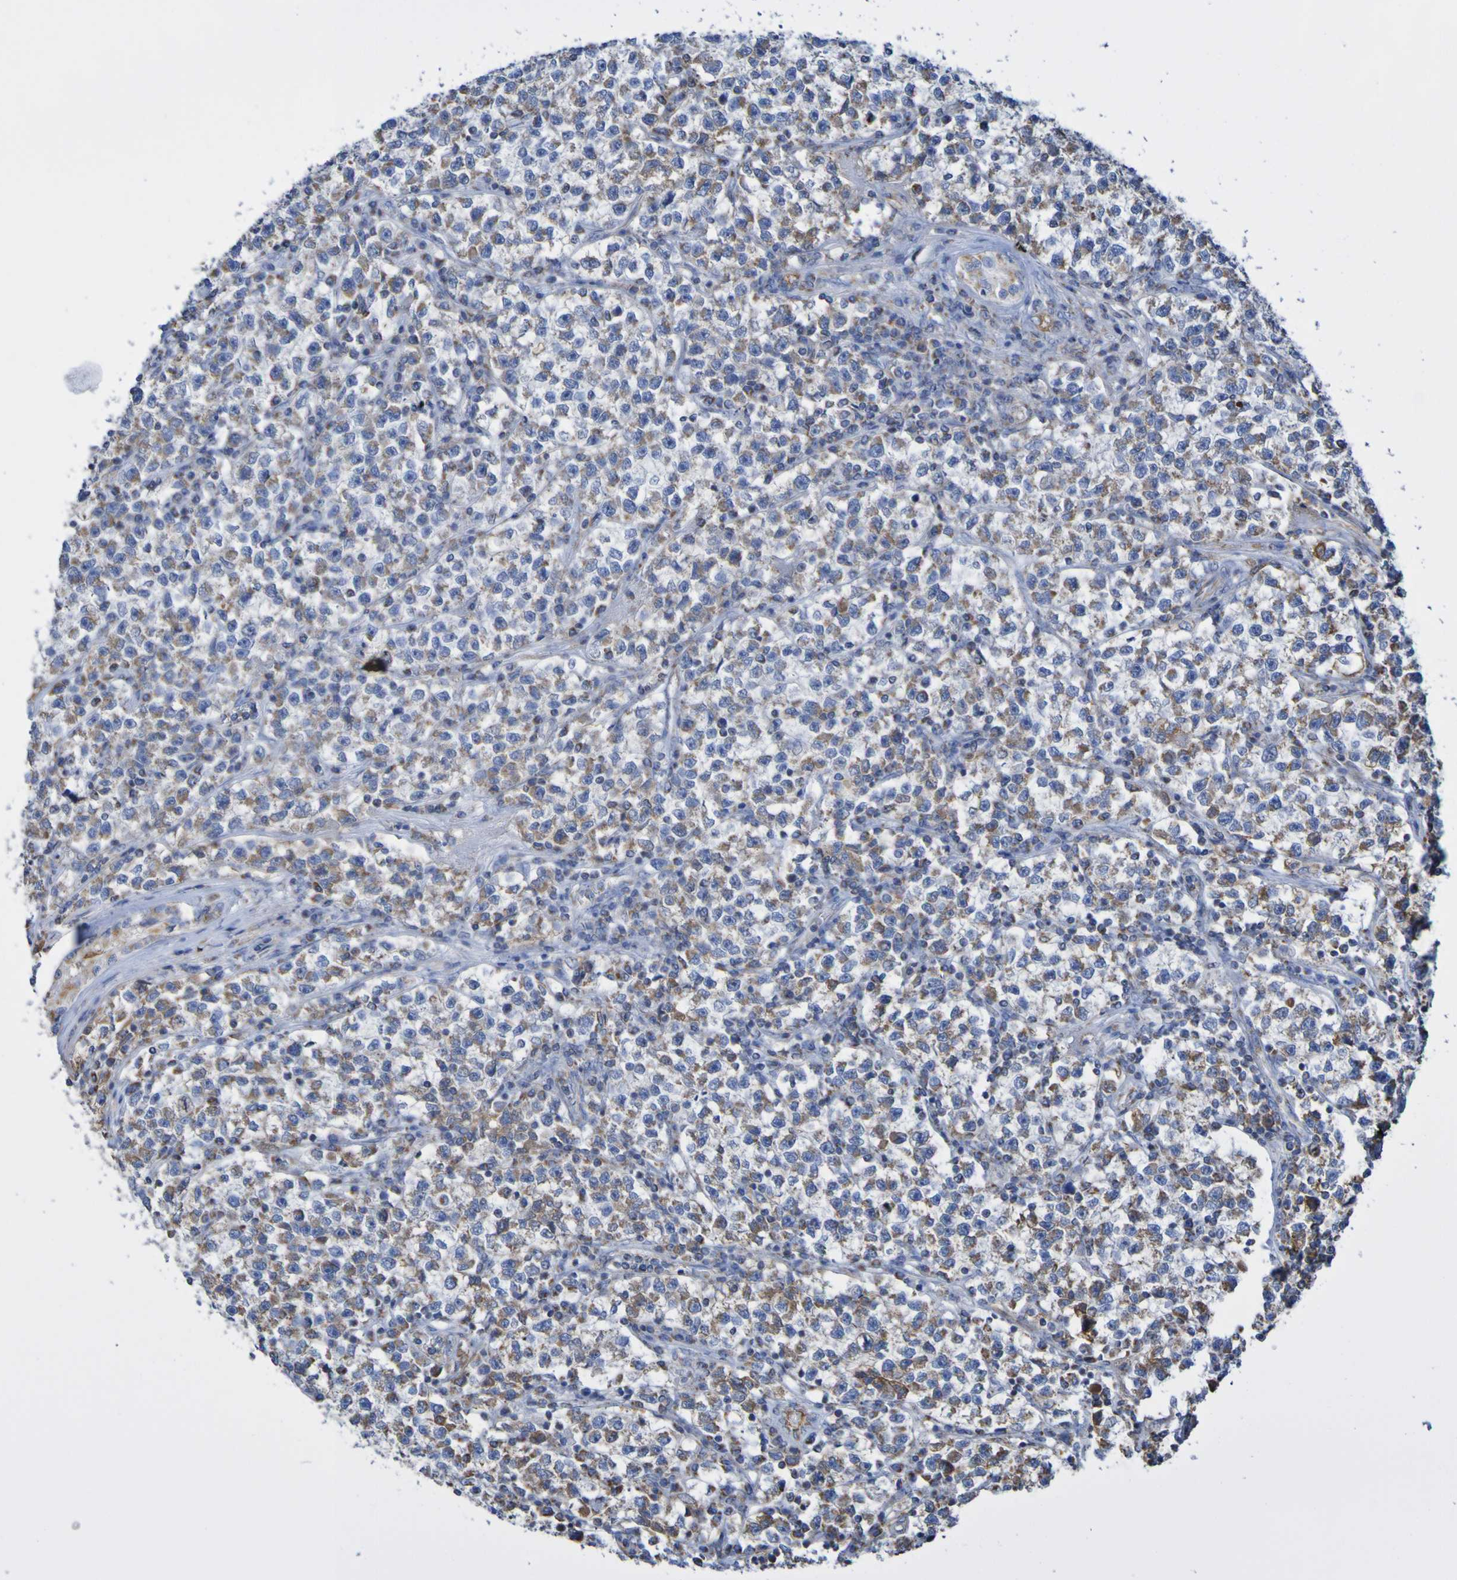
{"staining": {"intensity": "weak", "quantity": ">75%", "location": "cytoplasmic/membranous"}, "tissue": "testis cancer", "cell_type": "Tumor cells", "image_type": "cancer", "snomed": [{"axis": "morphology", "description": "Seminoma, NOS"}, {"axis": "topography", "description": "Testis"}], "caption": "Immunohistochemical staining of human testis cancer (seminoma) reveals low levels of weak cytoplasmic/membranous staining in approximately >75% of tumor cells.", "gene": "CNTN2", "patient": {"sex": "male", "age": 22}}